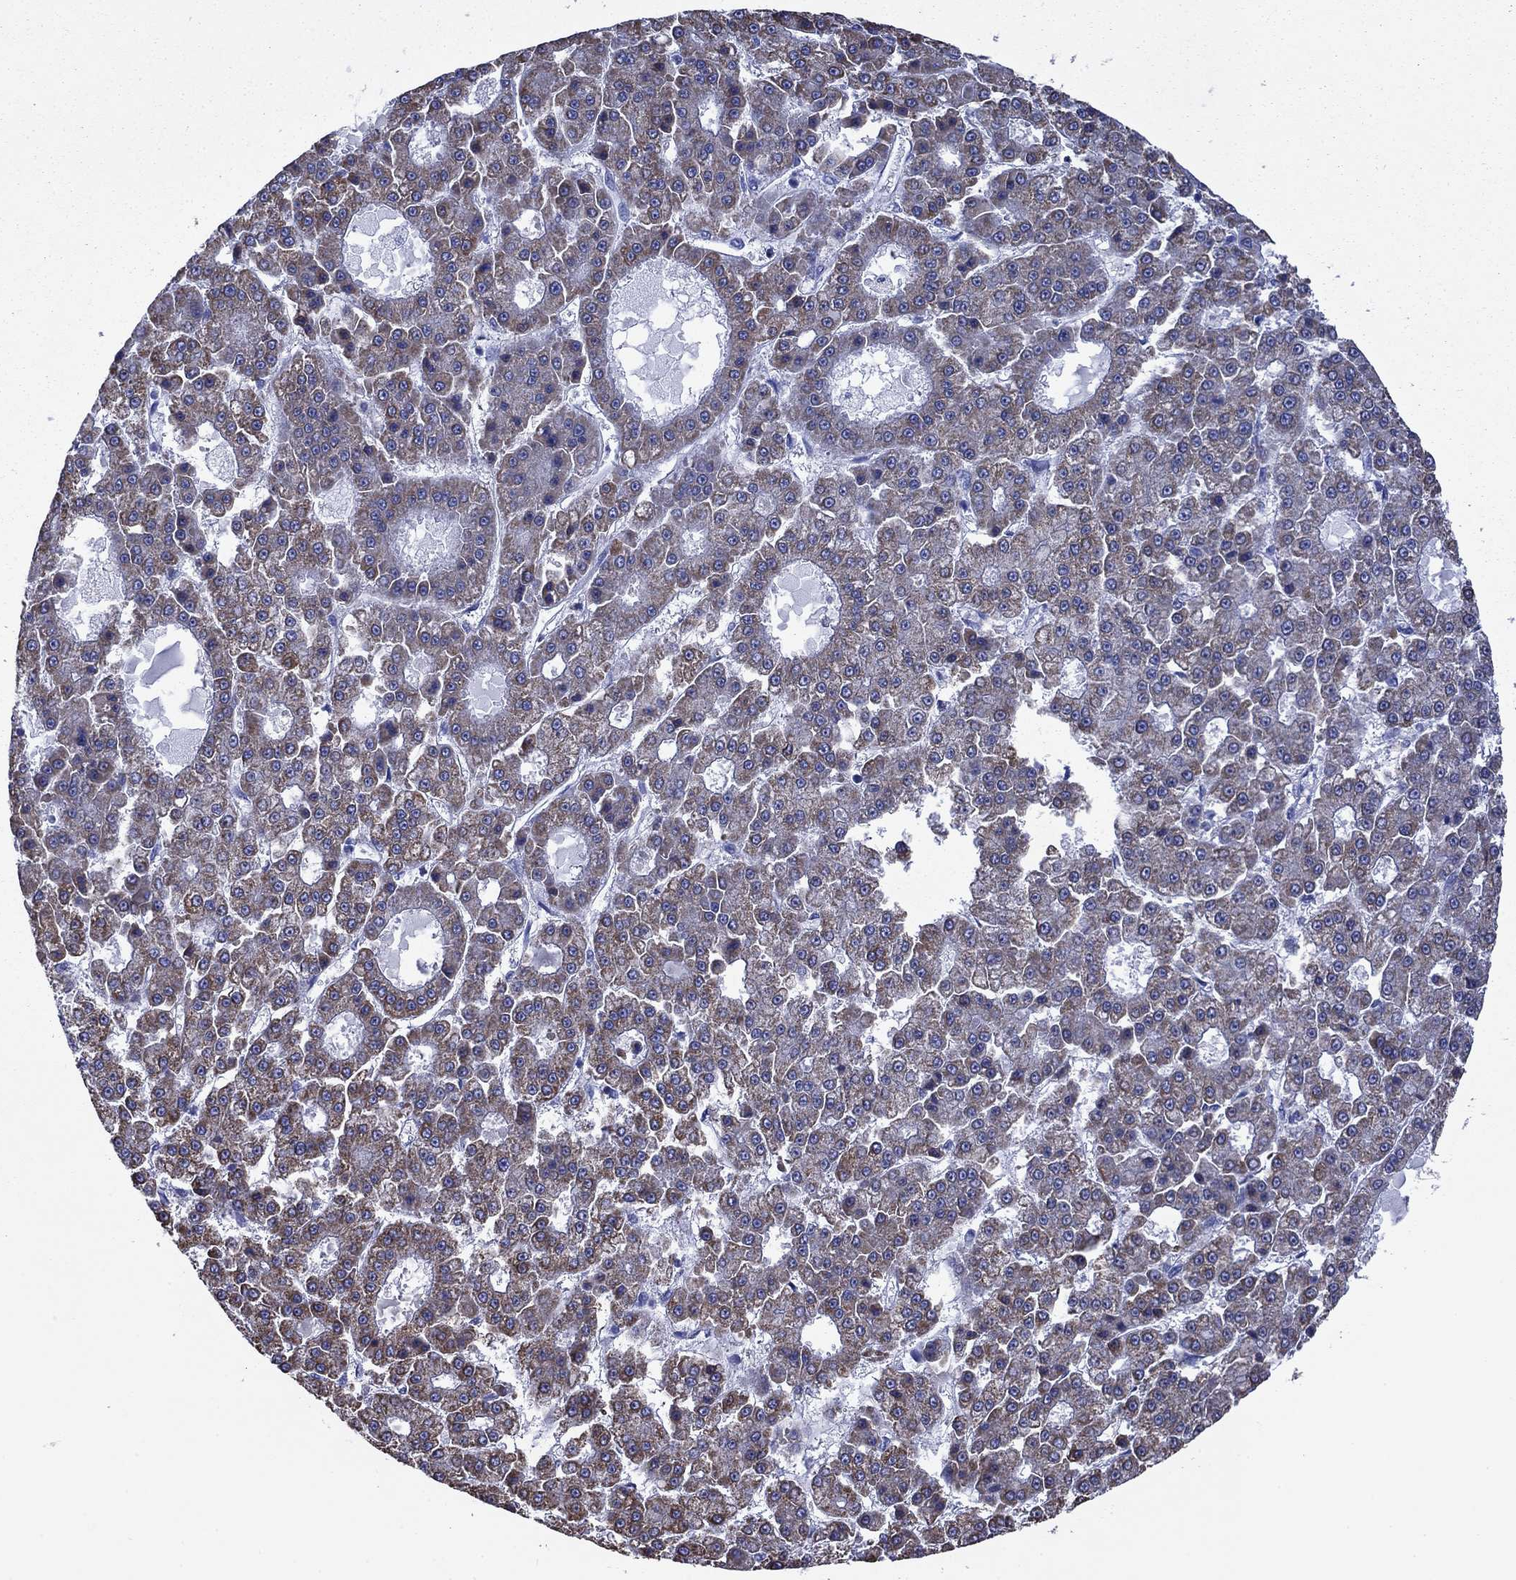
{"staining": {"intensity": "moderate", "quantity": ">75%", "location": "cytoplasmic/membranous"}, "tissue": "liver cancer", "cell_type": "Tumor cells", "image_type": "cancer", "snomed": [{"axis": "morphology", "description": "Carcinoma, Hepatocellular, NOS"}, {"axis": "topography", "description": "Liver"}], "caption": "IHC of liver cancer (hepatocellular carcinoma) exhibits medium levels of moderate cytoplasmic/membranous staining in approximately >75% of tumor cells.", "gene": "ACADSB", "patient": {"sex": "male", "age": 70}}